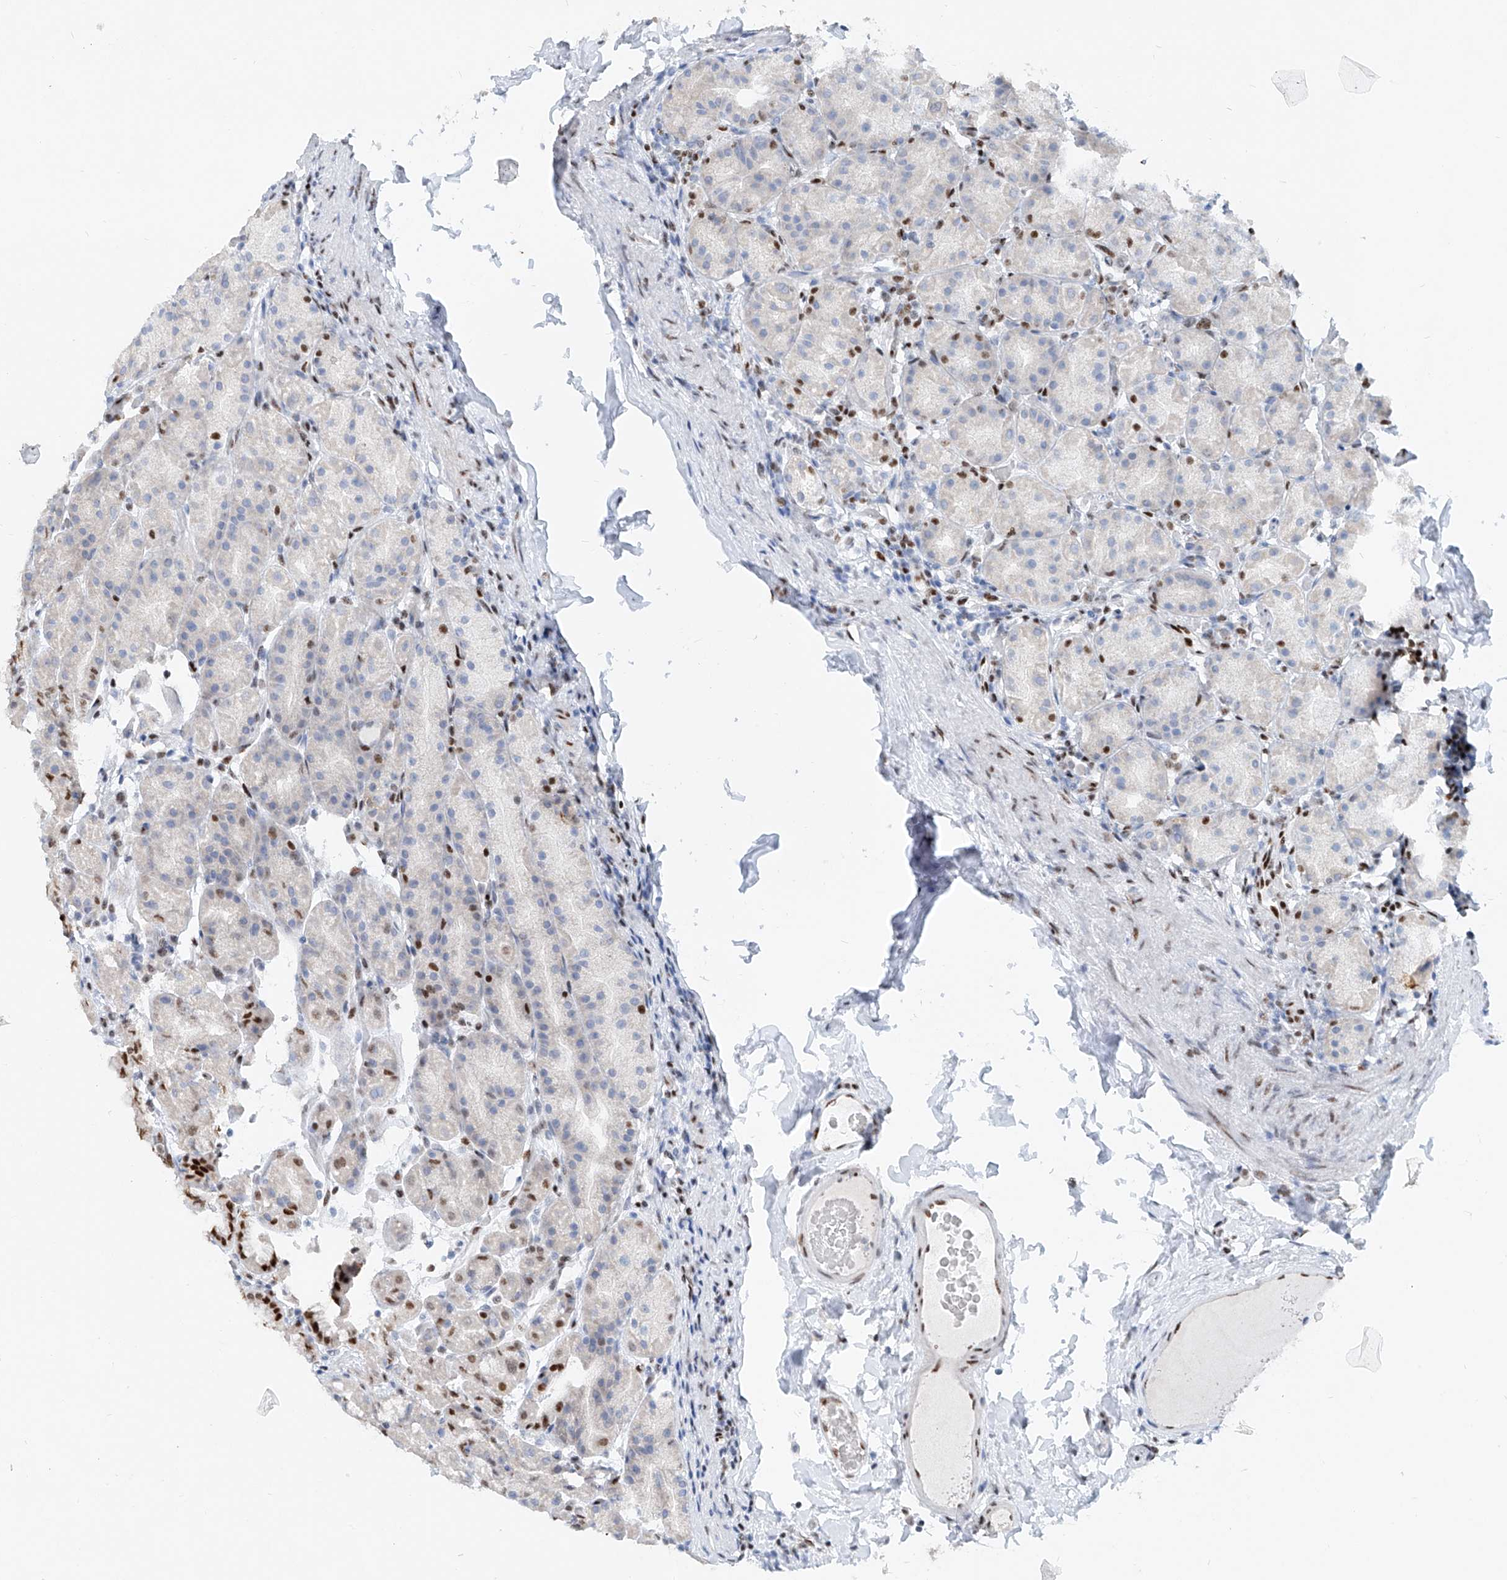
{"staining": {"intensity": "strong", "quantity": "25%-75%", "location": "nuclear"}, "tissue": "stomach", "cell_type": "Glandular cells", "image_type": "normal", "snomed": [{"axis": "morphology", "description": "Normal tissue, NOS"}, {"axis": "topography", "description": "Stomach, upper"}], "caption": "Protein staining by immunohistochemistry (IHC) displays strong nuclear expression in about 25%-75% of glandular cells in normal stomach.", "gene": "TAF4", "patient": {"sex": "male", "age": 68}}